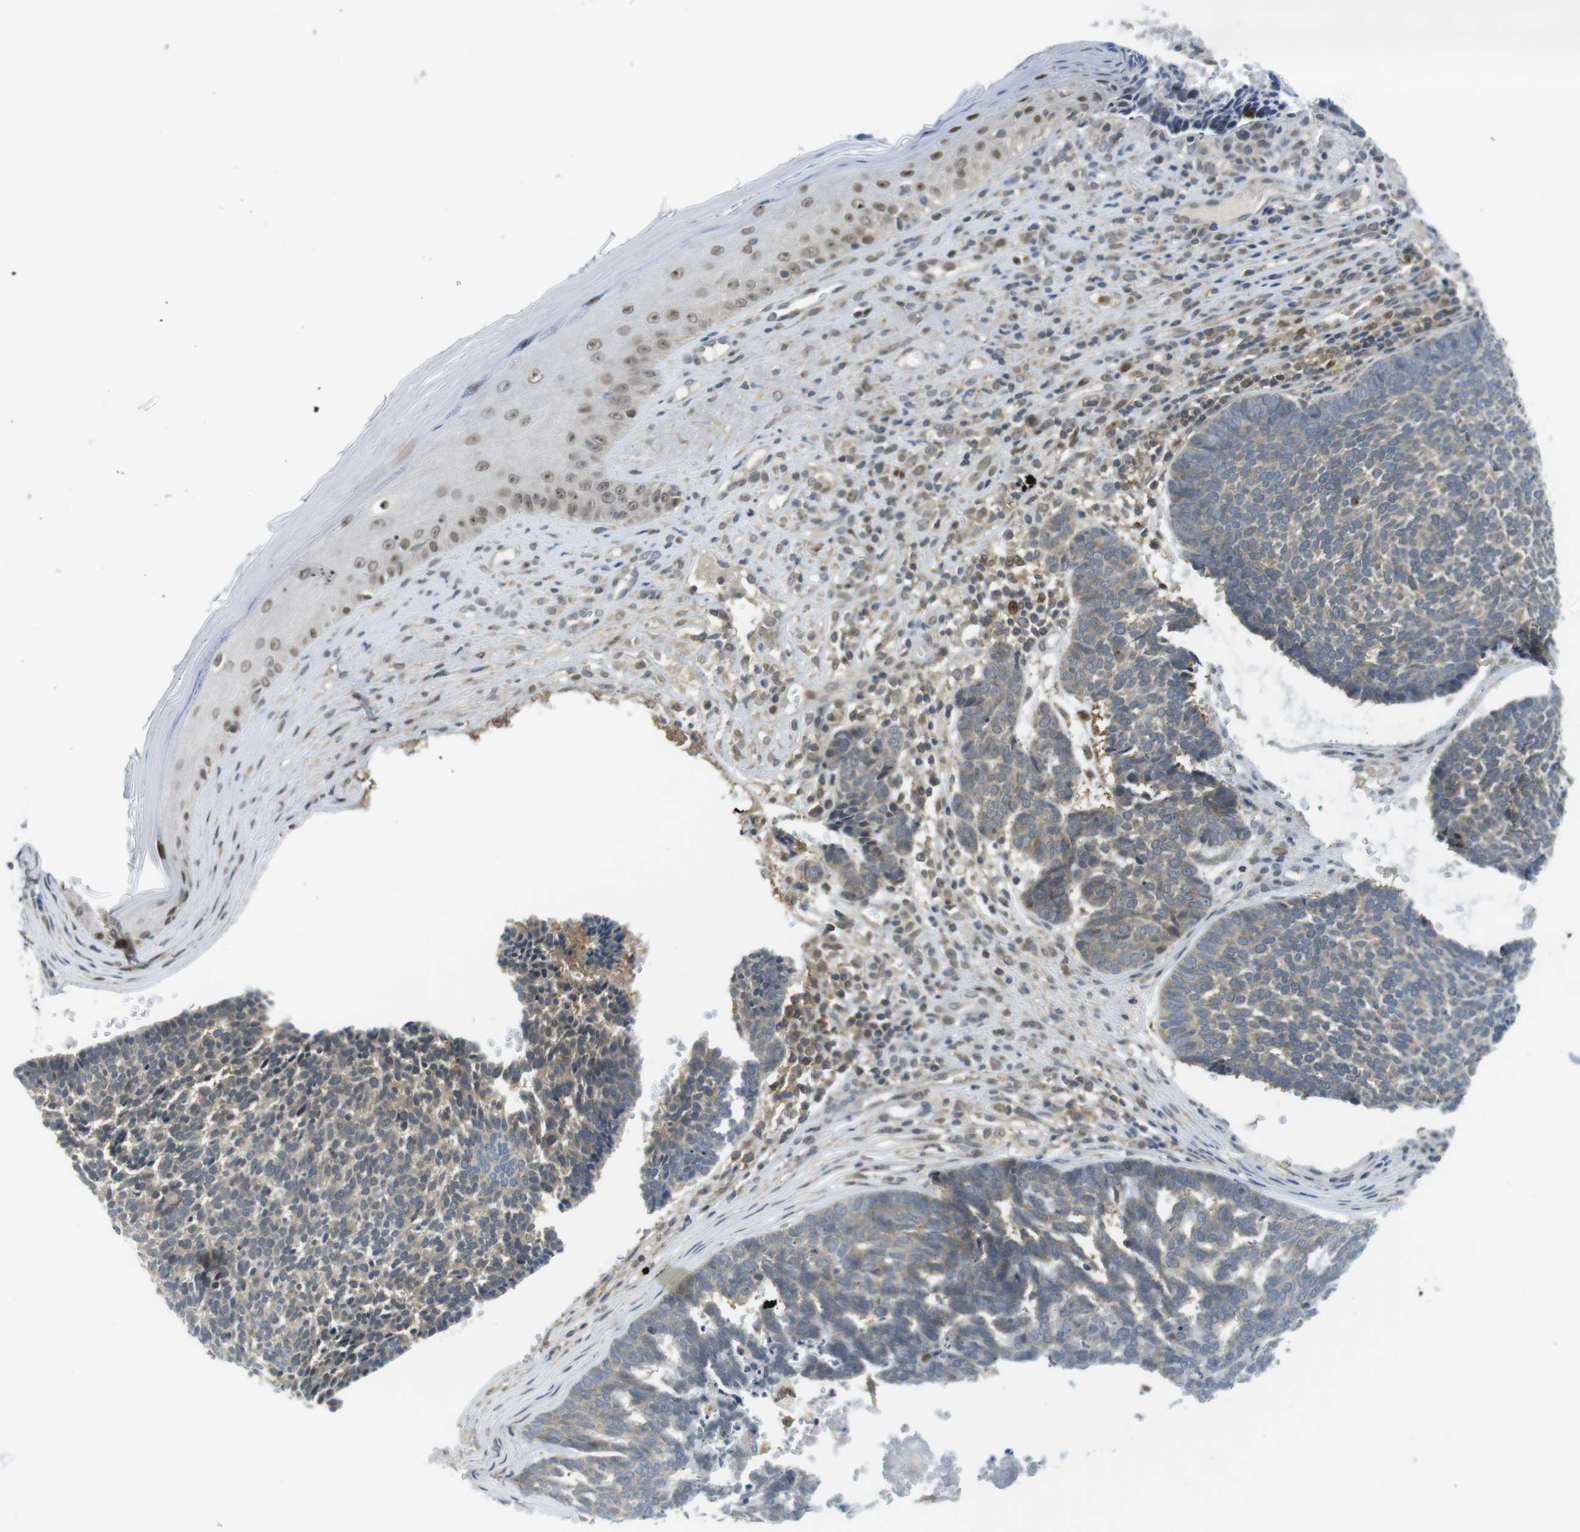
{"staining": {"intensity": "weak", "quantity": "25%-75%", "location": "cytoplasmic/membranous"}, "tissue": "skin cancer", "cell_type": "Tumor cells", "image_type": "cancer", "snomed": [{"axis": "morphology", "description": "Basal cell carcinoma"}, {"axis": "topography", "description": "Skin"}], "caption": "DAB (3,3'-diaminobenzidine) immunohistochemical staining of basal cell carcinoma (skin) shows weak cytoplasmic/membranous protein positivity in about 25%-75% of tumor cells.", "gene": "RCC1", "patient": {"sex": "male", "age": 84}}